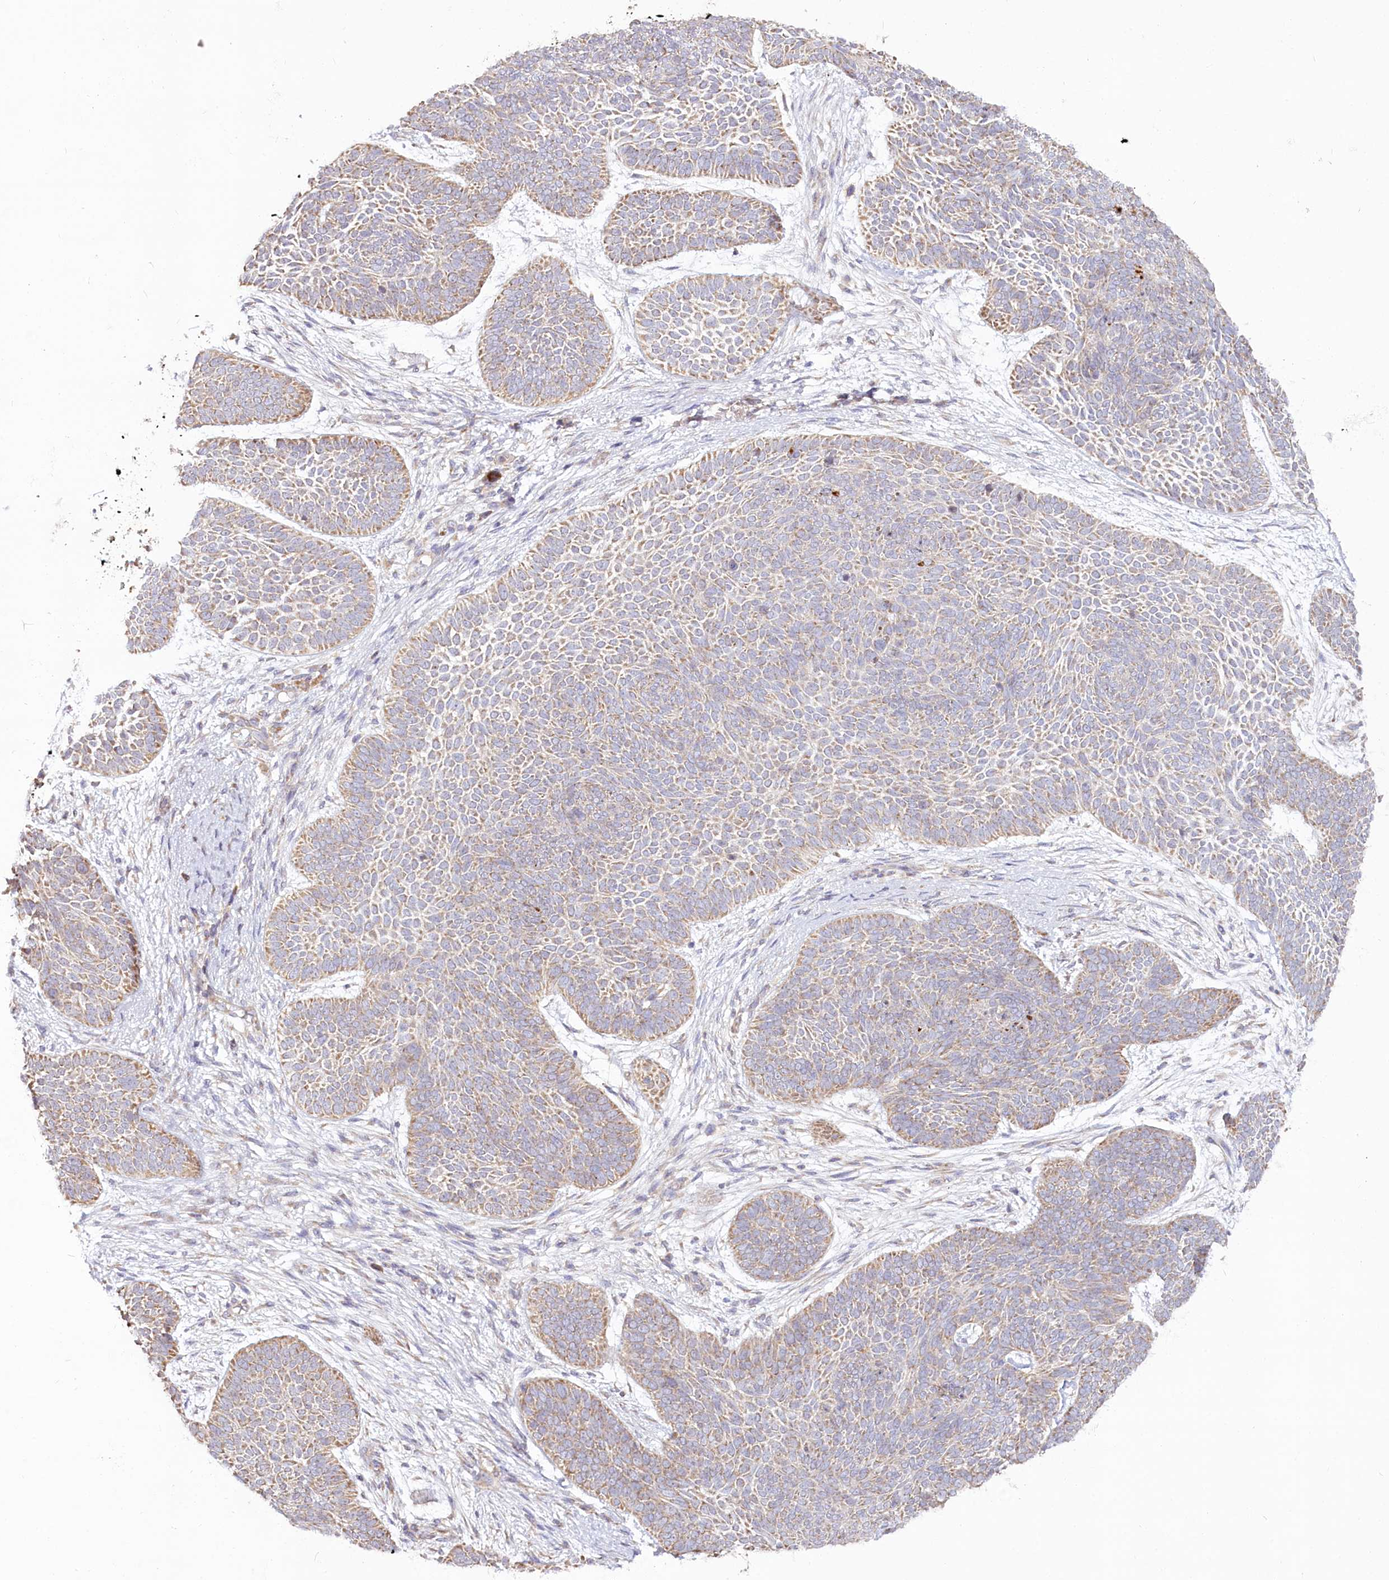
{"staining": {"intensity": "moderate", "quantity": "25%-75%", "location": "cytoplasmic/membranous"}, "tissue": "skin cancer", "cell_type": "Tumor cells", "image_type": "cancer", "snomed": [{"axis": "morphology", "description": "Basal cell carcinoma"}, {"axis": "topography", "description": "Skin"}], "caption": "High-magnification brightfield microscopy of skin cancer stained with DAB (3,3'-diaminobenzidine) (brown) and counterstained with hematoxylin (blue). tumor cells exhibit moderate cytoplasmic/membranous positivity is appreciated in about25%-75% of cells.", "gene": "ACOX2", "patient": {"sex": "male", "age": 85}}